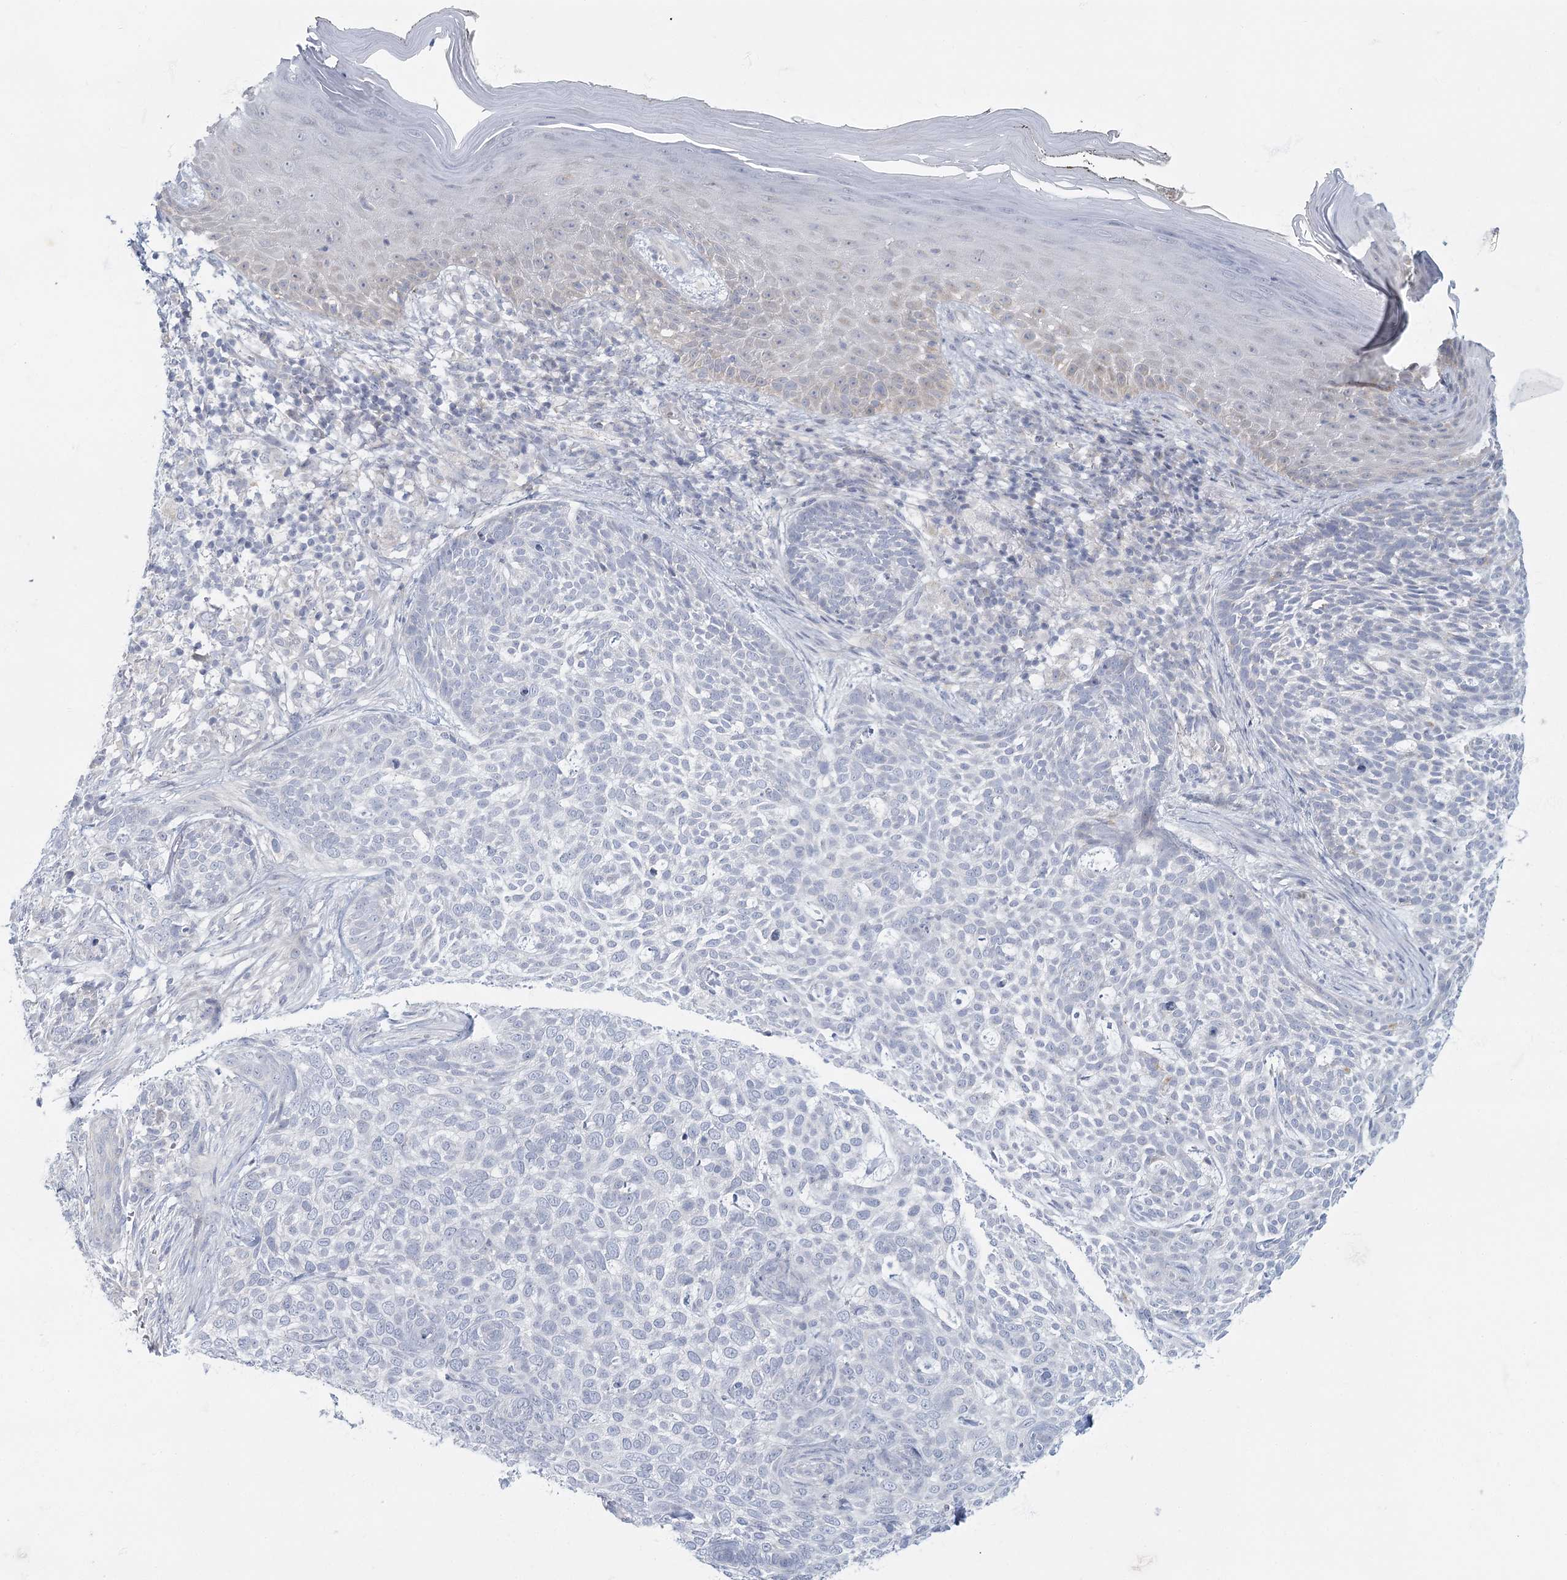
{"staining": {"intensity": "negative", "quantity": "none", "location": "none"}, "tissue": "skin cancer", "cell_type": "Tumor cells", "image_type": "cancer", "snomed": [{"axis": "morphology", "description": "Basal cell carcinoma"}, {"axis": "topography", "description": "Skin"}], "caption": "This is an IHC image of skin basal cell carcinoma. There is no staining in tumor cells.", "gene": "FAM110C", "patient": {"sex": "female", "age": 64}}